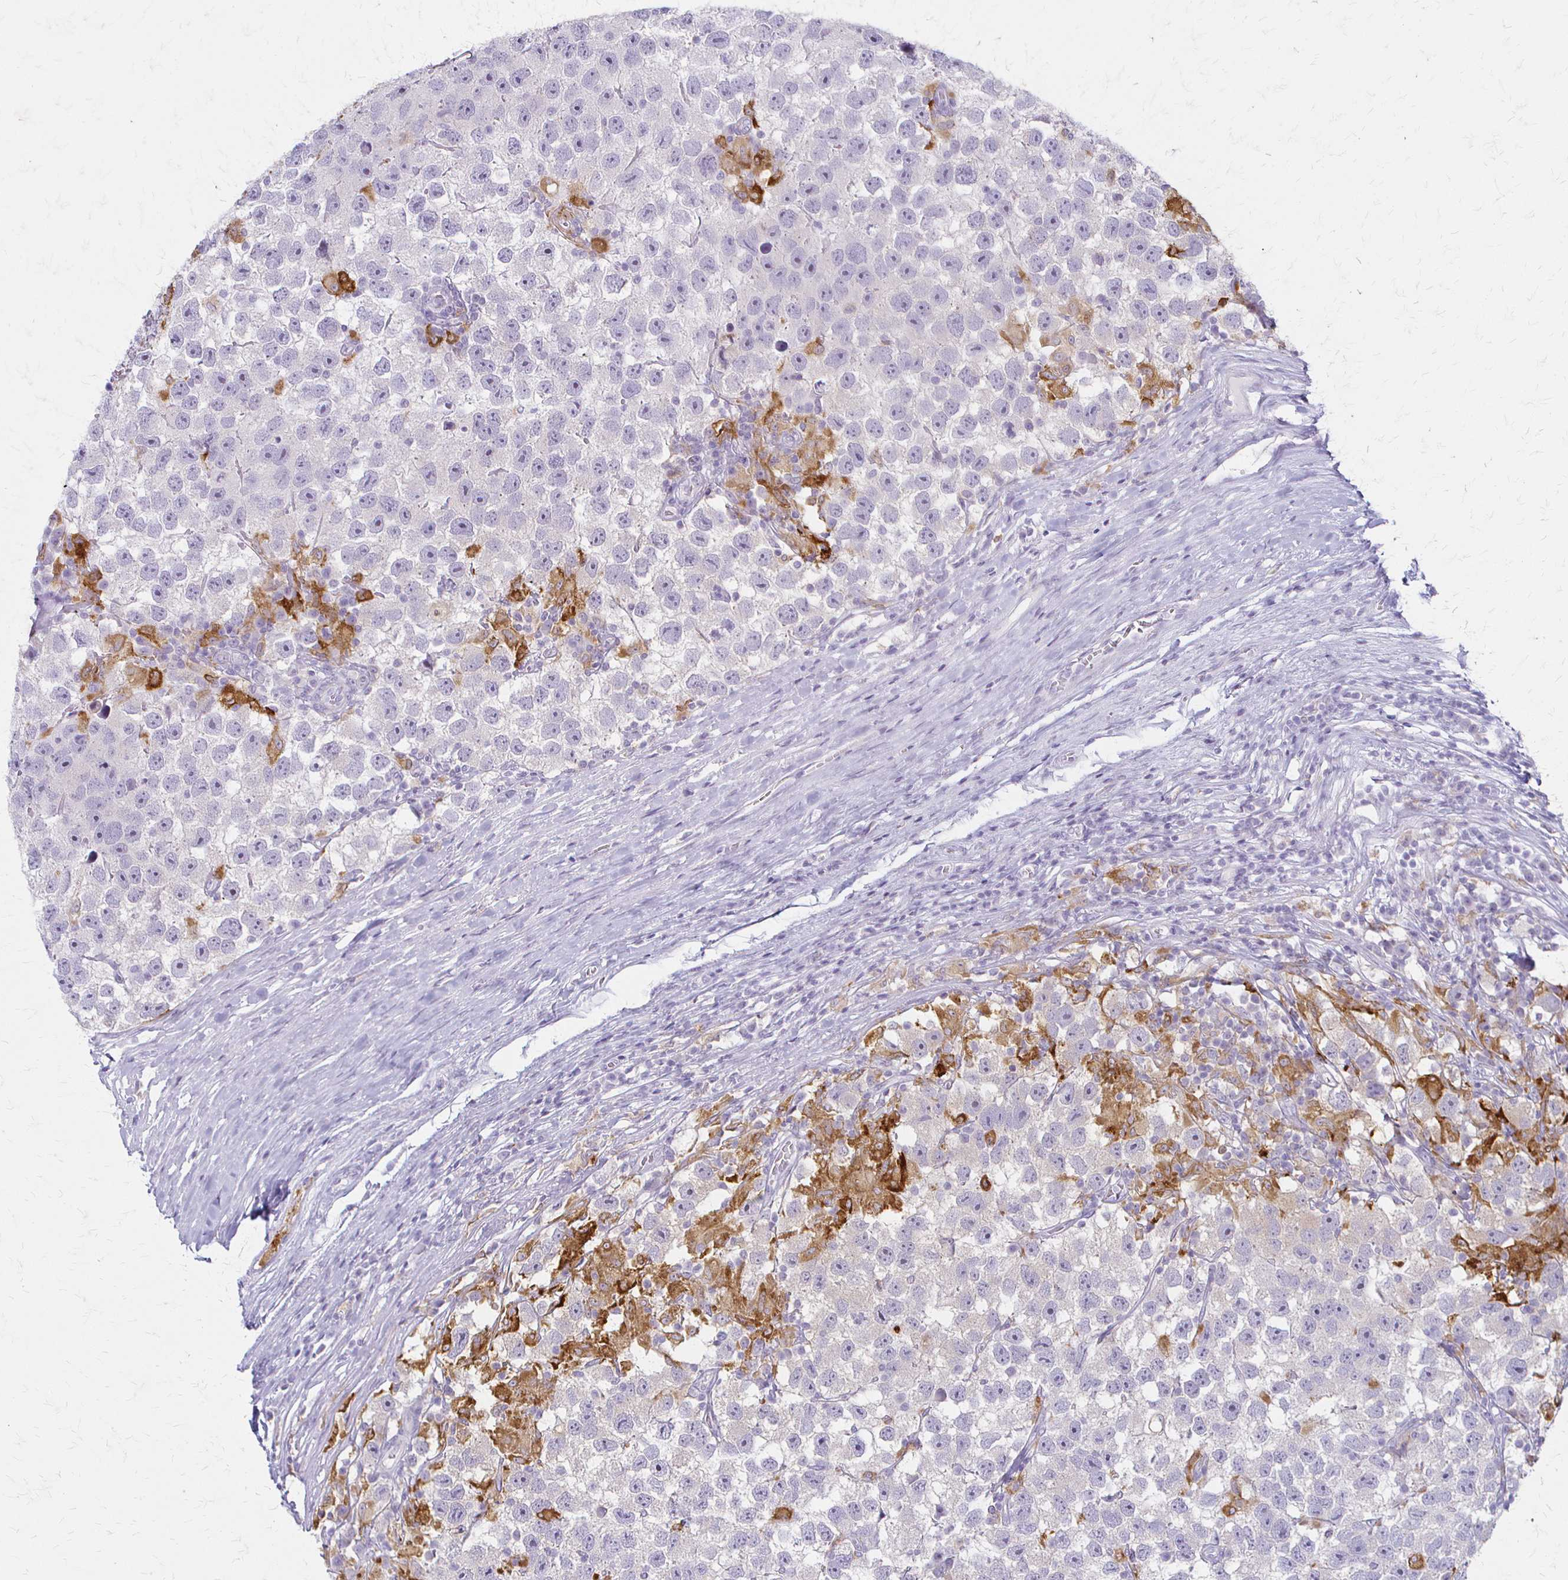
{"staining": {"intensity": "negative", "quantity": "none", "location": "none"}, "tissue": "testis cancer", "cell_type": "Tumor cells", "image_type": "cancer", "snomed": [{"axis": "morphology", "description": "Seminoma, NOS"}, {"axis": "topography", "description": "Testis"}], "caption": "Image shows no significant protein positivity in tumor cells of seminoma (testis).", "gene": "ACP5", "patient": {"sex": "male", "age": 26}}